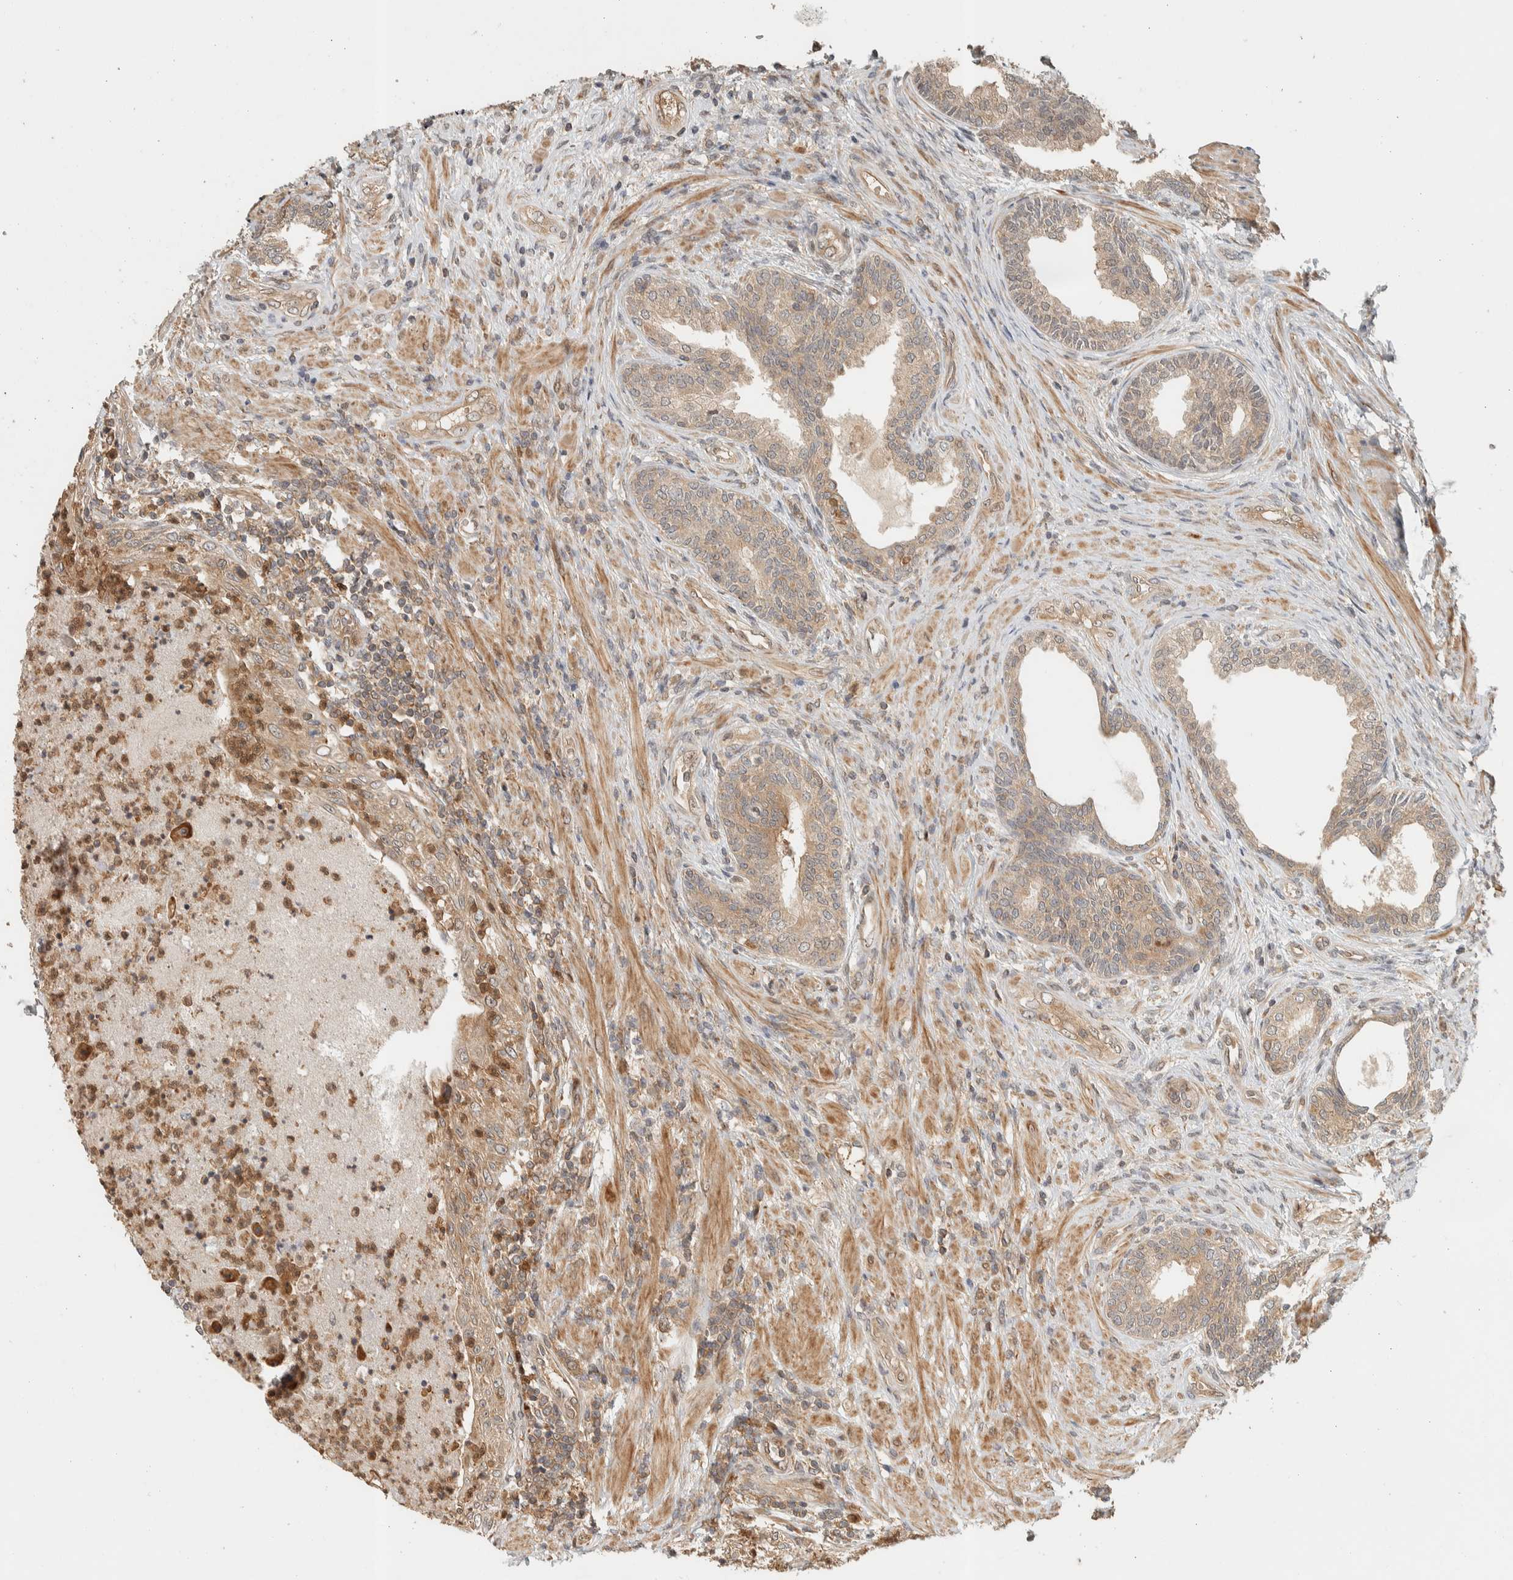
{"staining": {"intensity": "moderate", "quantity": ">75%", "location": "cytoplasmic/membranous"}, "tissue": "prostate", "cell_type": "Glandular cells", "image_type": "normal", "snomed": [{"axis": "morphology", "description": "Normal tissue, NOS"}, {"axis": "topography", "description": "Prostate"}], "caption": "DAB immunohistochemical staining of benign human prostate reveals moderate cytoplasmic/membranous protein staining in approximately >75% of glandular cells.", "gene": "ADSS2", "patient": {"sex": "male", "age": 76}}